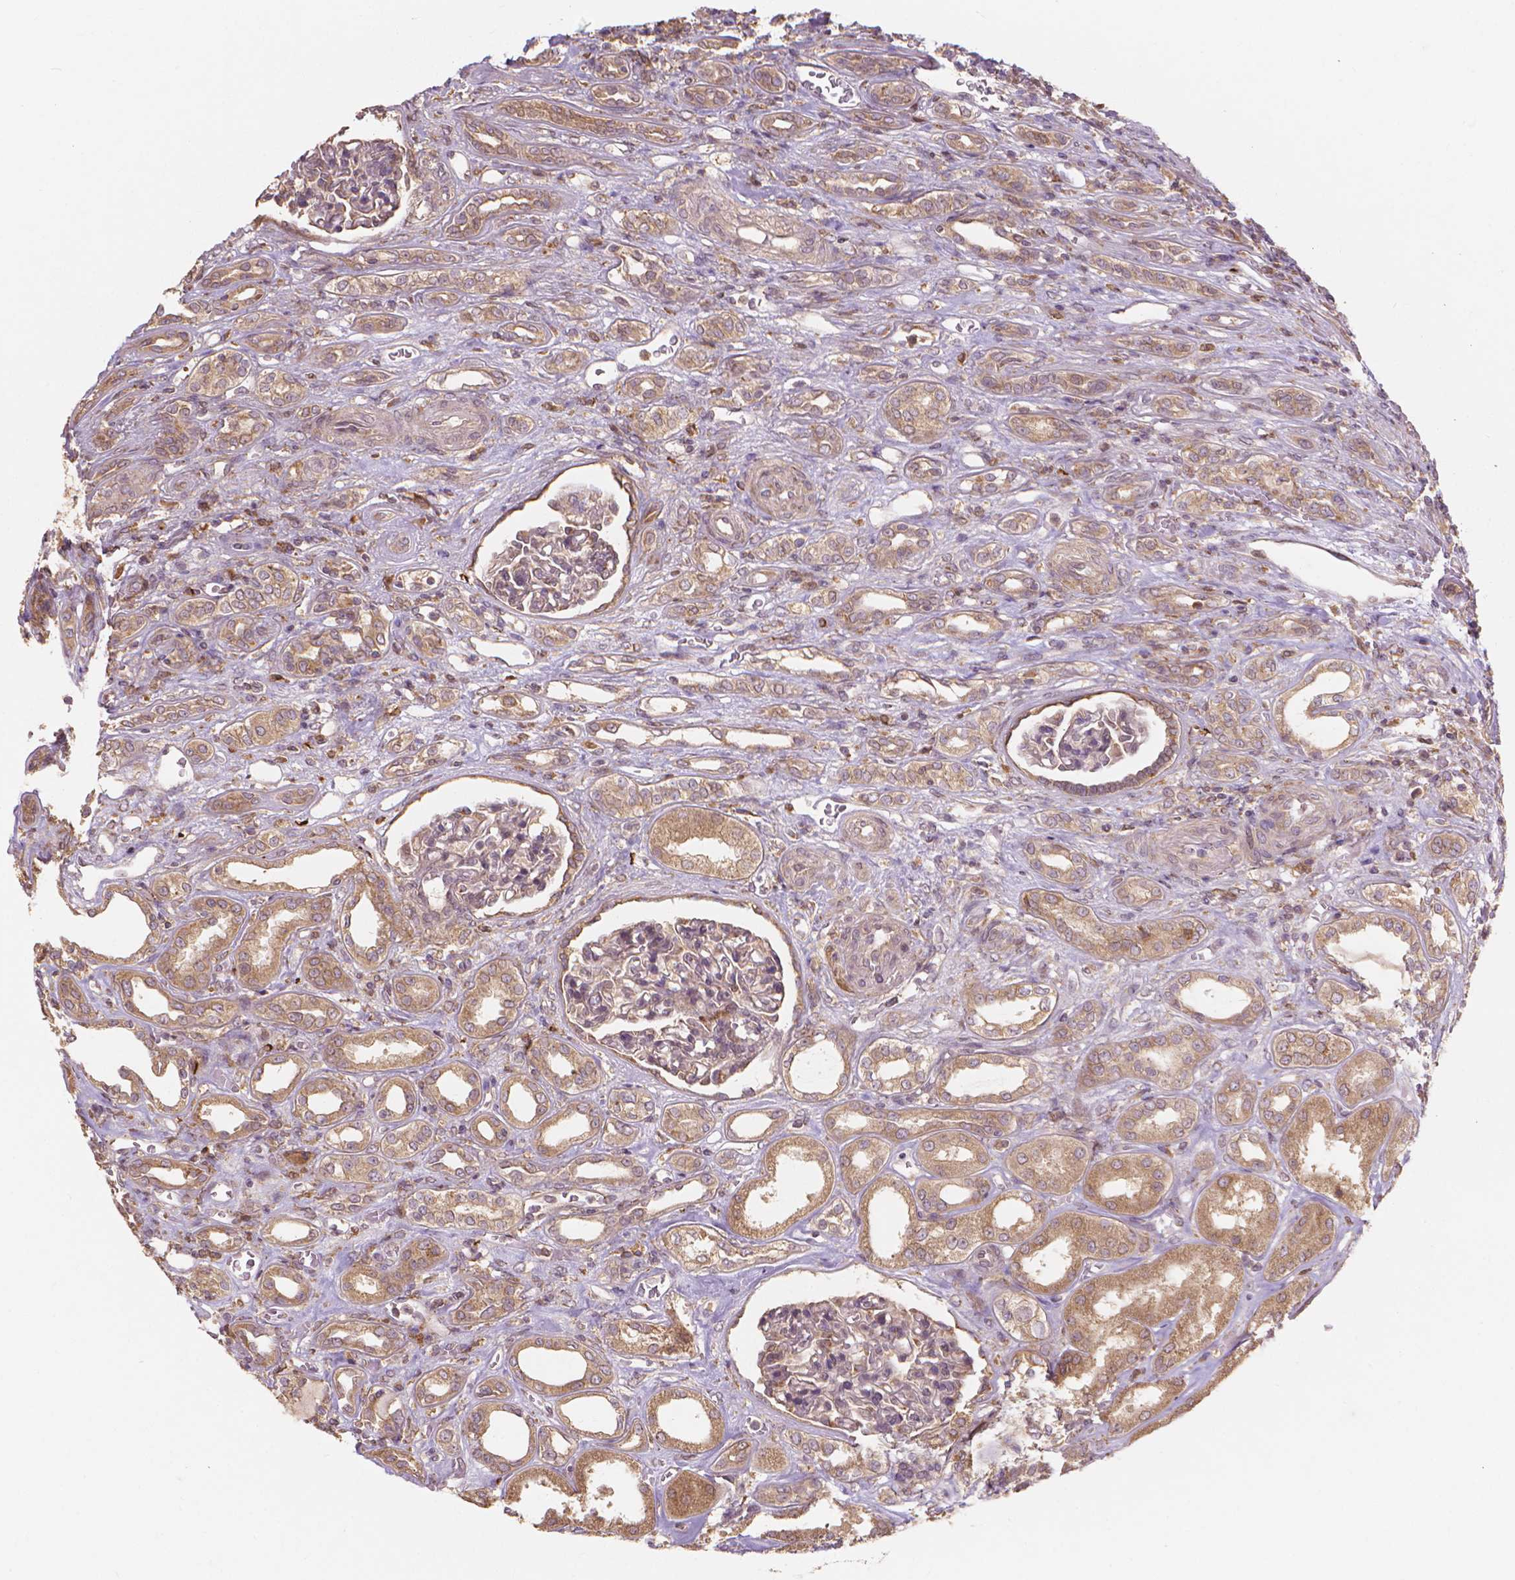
{"staining": {"intensity": "weak", "quantity": ">75%", "location": "cytoplasmic/membranous"}, "tissue": "renal cancer", "cell_type": "Tumor cells", "image_type": "cancer", "snomed": [{"axis": "morphology", "description": "Adenocarcinoma, NOS"}, {"axis": "topography", "description": "Kidney"}], "caption": "DAB immunohistochemical staining of human adenocarcinoma (renal) exhibits weak cytoplasmic/membranous protein expression in approximately >75% of tumor cells.", "gene": "TAB2", "patient": {"sex": "male", "age": 63}}